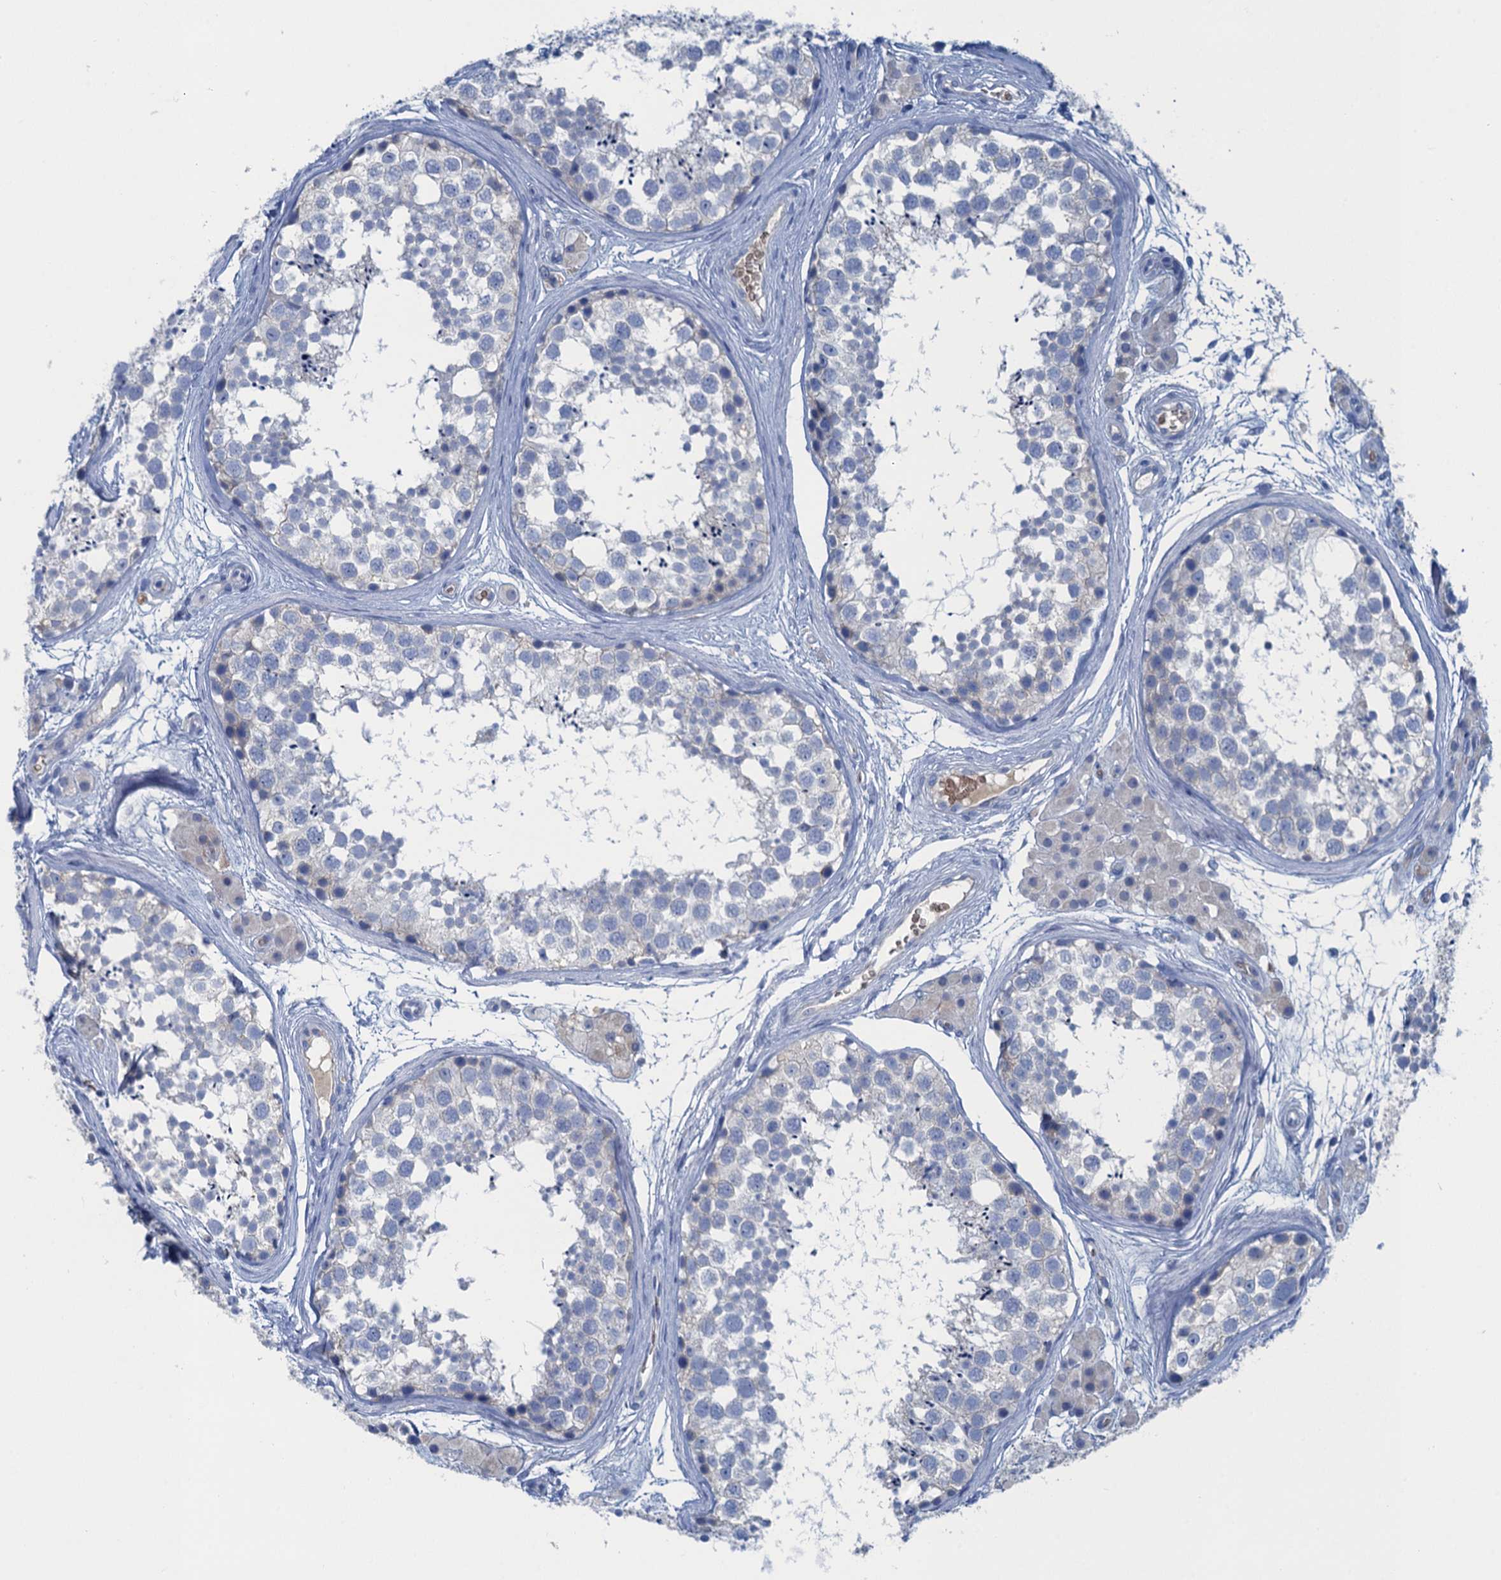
{"staining": {"intensity": "negative", "quantity": "none", "location": "none"}, "tissue": "testis", "cell_type": "Cells in seminiferous ducts", "image_type": "normal", "snomed": [{"axis": "morphology", "description": "Normal tissue, NOS"}, {"axis": "topography", "description": "Testis"}], "caption": "An immunohistochemistry (IHC) histopathology image of unremarkable testis is shown. There is no staining in cells in seminiferous ducts of testis.", "gene": "MYADML2", "patient": {"sex": "male", "age": 56}}